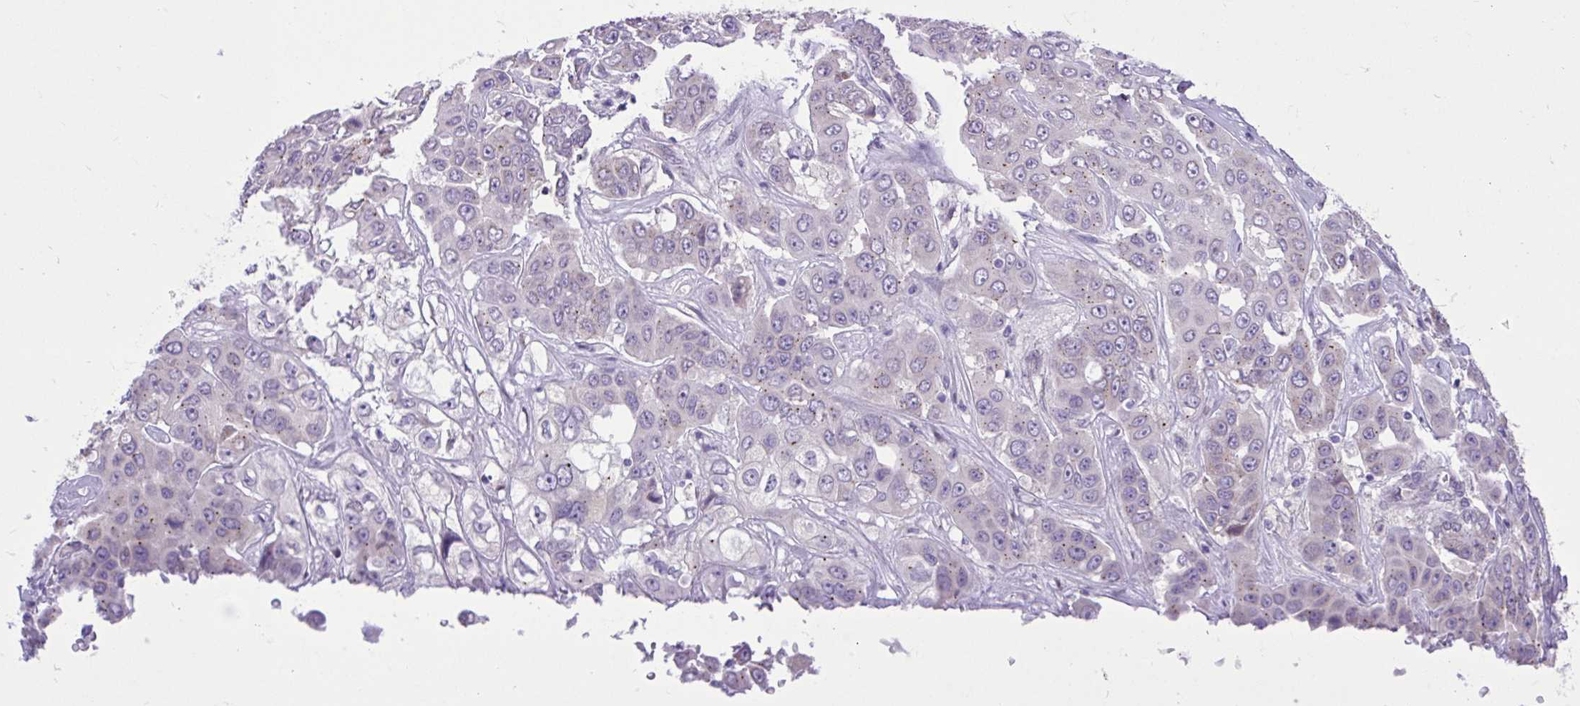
{"staining": {"intensity": "weak", "quantity": "25%-75%", "location": "cytoplasmic/membranous"}, "tissue": "liver cancer", "cell_type": "Tumor cells", "image_type": "cancer", "snomed": [{"axis": "morphology", "description": "Cholangiocarcinoma"}, {"axis": "topography", "description": "Liver"}], "caption": "A brown stain shows weak cytoplasmic/membranous positivity of a protein in human liver cancer tumor cells.", "gene": "CEACAM18", "patient": {"sex": "female", "age": 52}}